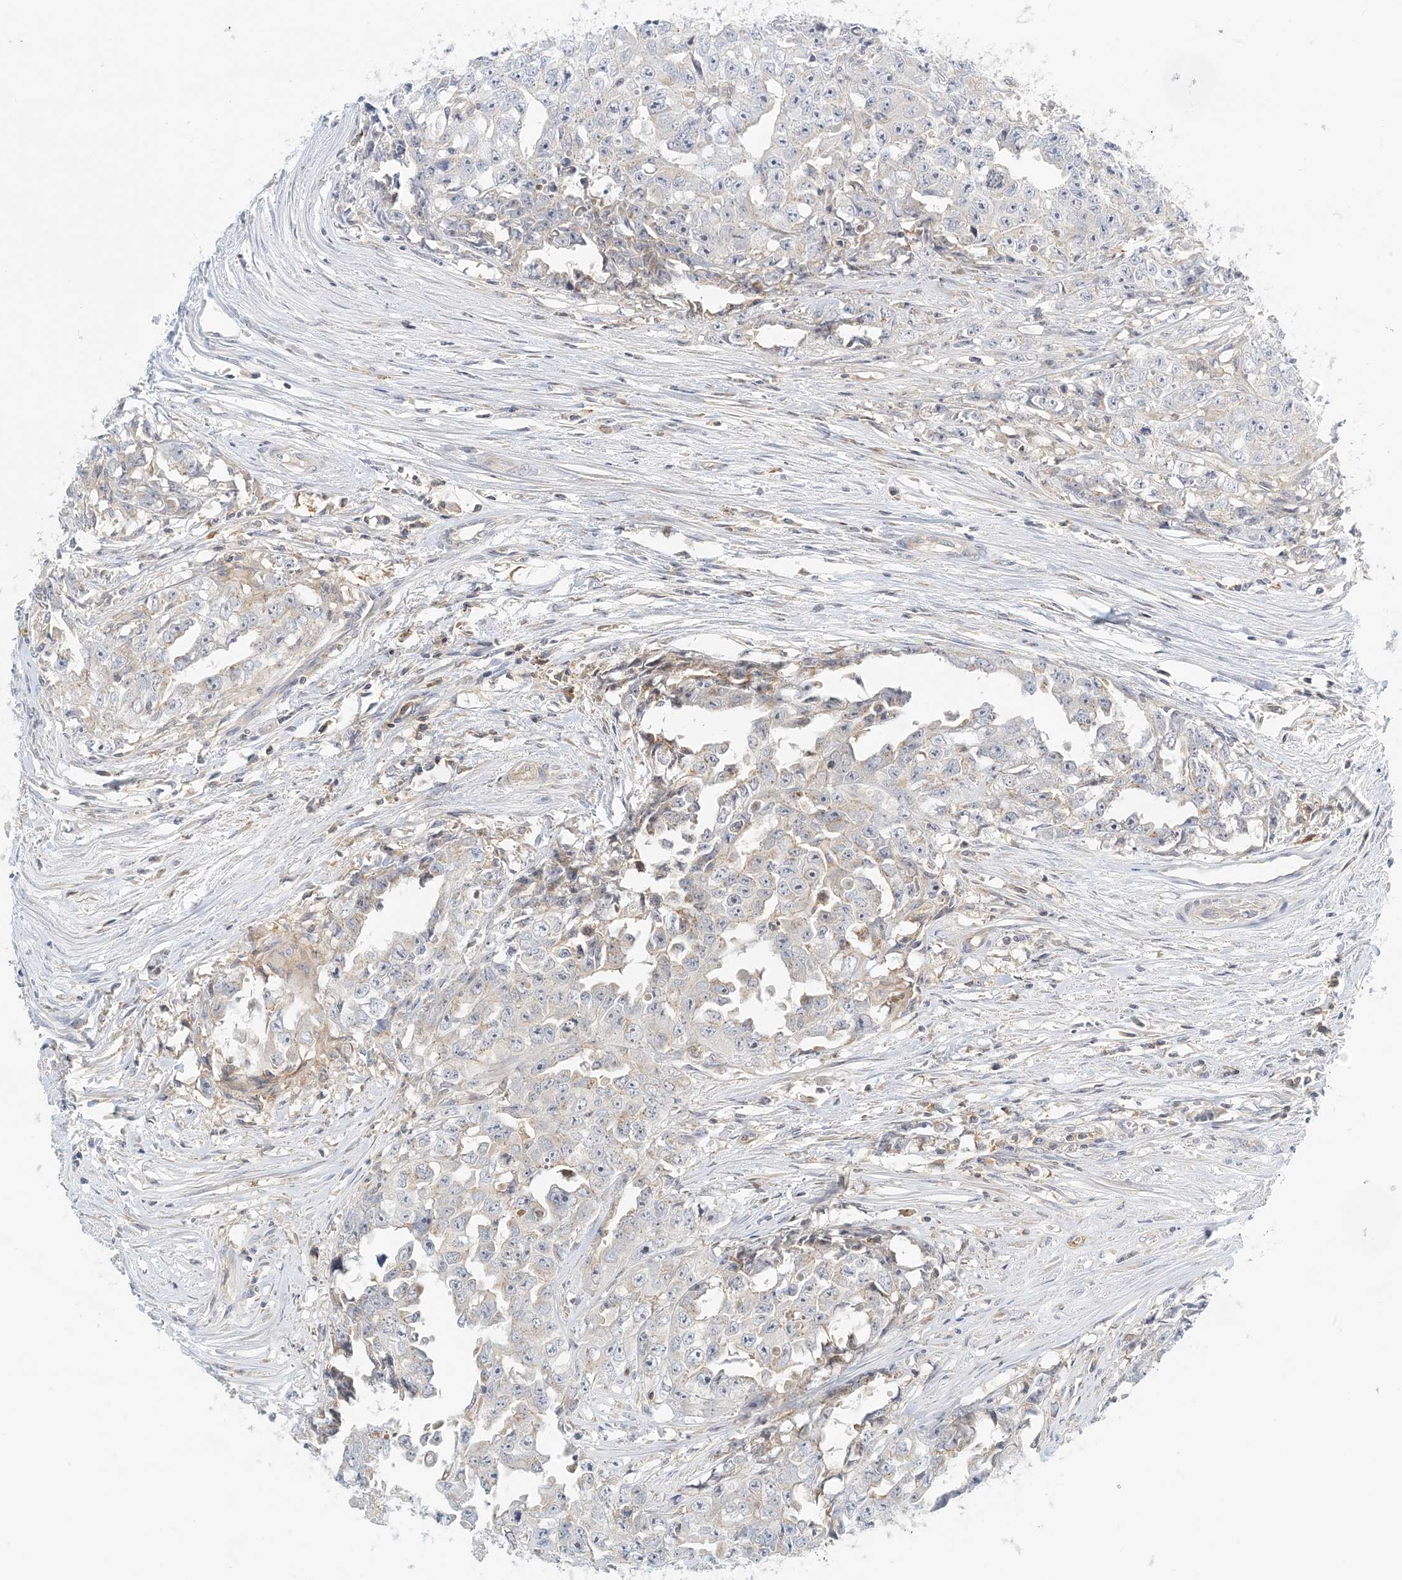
{"staining": {"intensity": "negative", "quantity": "none", "location": "none"}, "tissue": "testis cancer", "cell_type": "Tumor cells", "image_type": "cancer", "snomed": [{"axis": "morphology", "description": "Seminoma, NOS"}, {"axis": "morphology", "description": "Carcinoma, Embryonal, NOS"}, {"axis": "topography", "description": "Testis"}], "caption": "Testis embryonal carcinoma was stained to show a protein in brown. There is no significant expression in tumor cells. (Brightfield microscopy of DAB IHC at high magnification).", "gene": "COLEC11", "patient": {"sex": "male", "age": 43}}